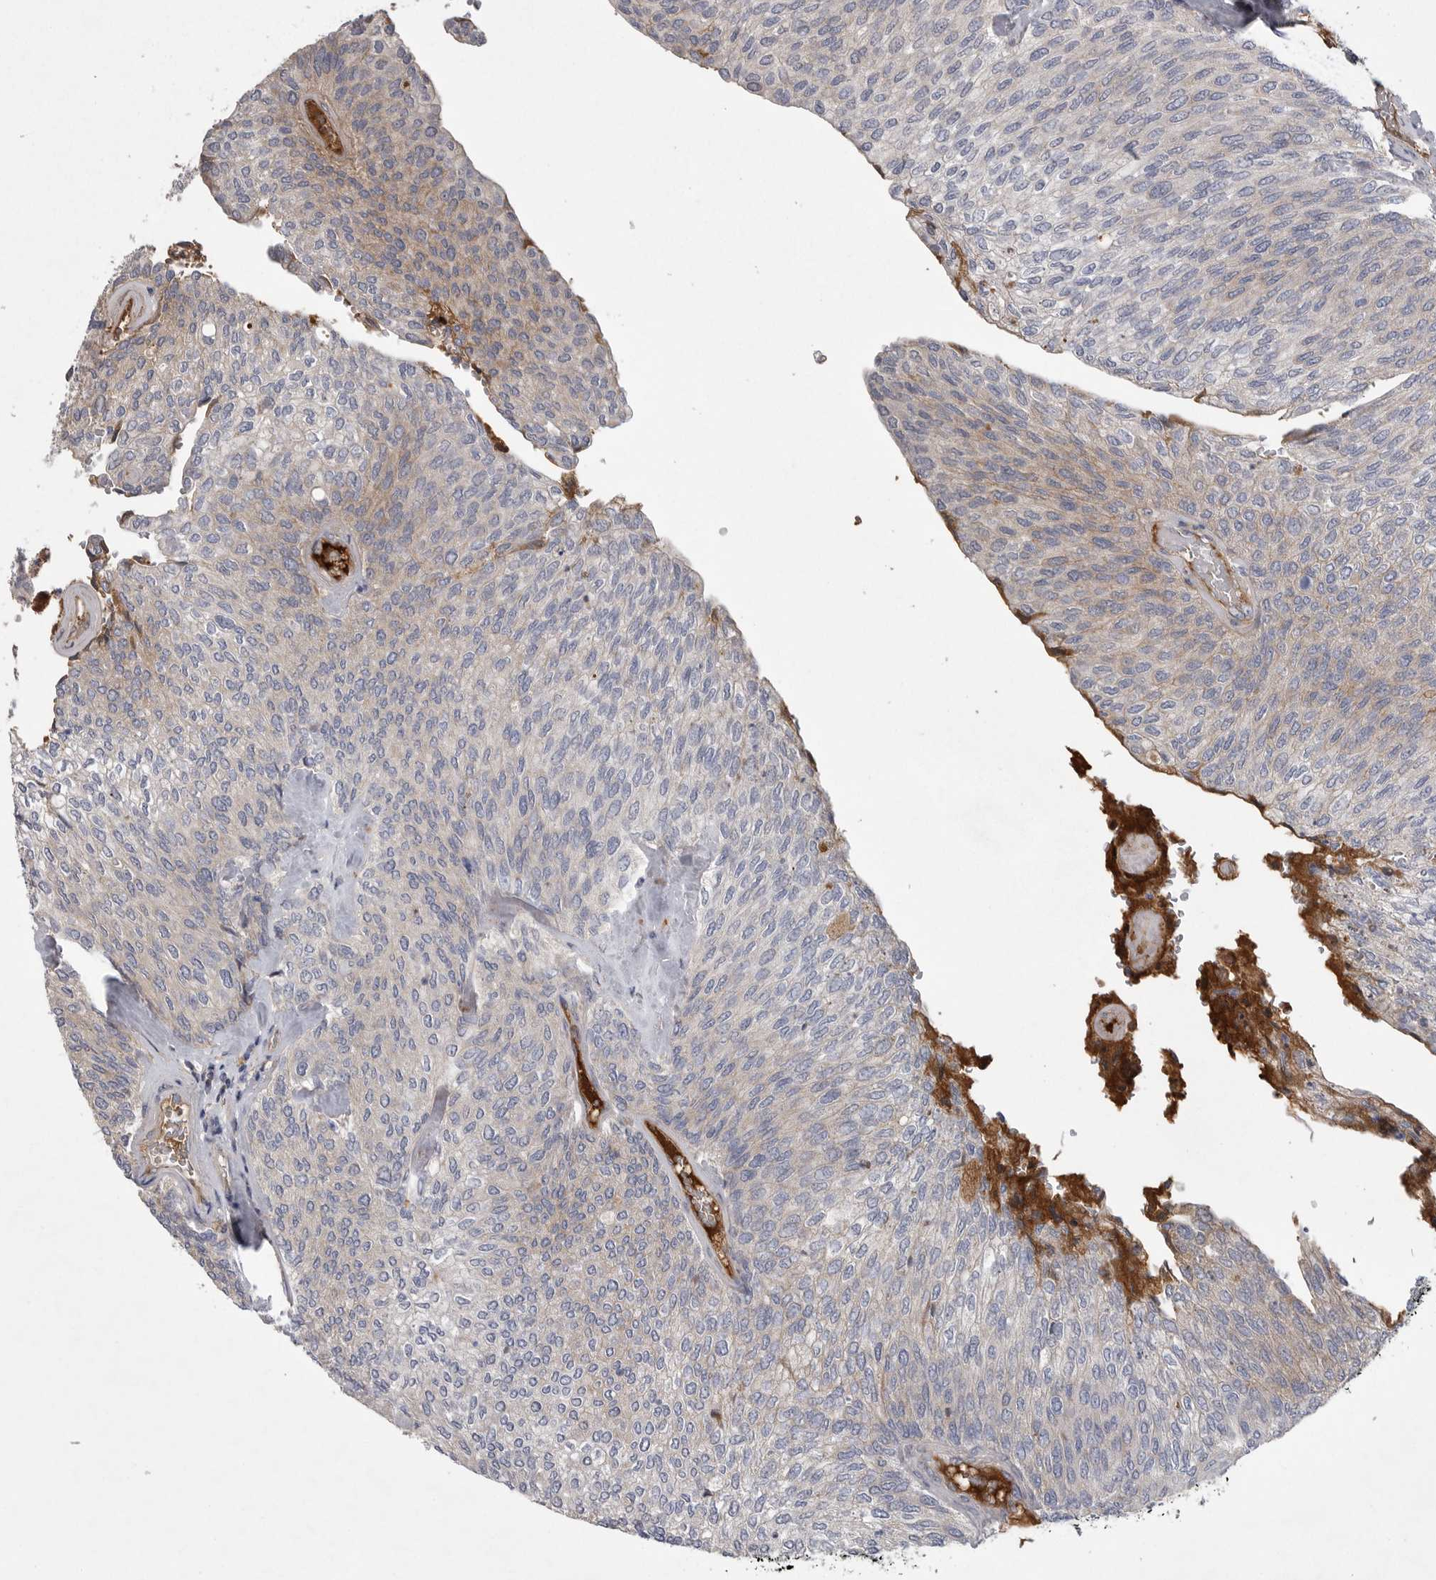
{"staining": {"intensity": "weak", "quantity": "<25%", "location": "cytoplasmic/membranous"}, "tissue": "urothelial cancer", "cell_type": "Tumor cells", "image_type": "cancer", "snomed": [{"axis": "morphology", "description": "Urothelial carcinoma, Low grade"}, {"axis": "topography", "description": "Urinary bladder"}], "caption": "The micrograph reveals no significant expression in tumor cells of urothelial cancer.", "gene": "CRP", "patient": {"sex": "female", "age": 79}}